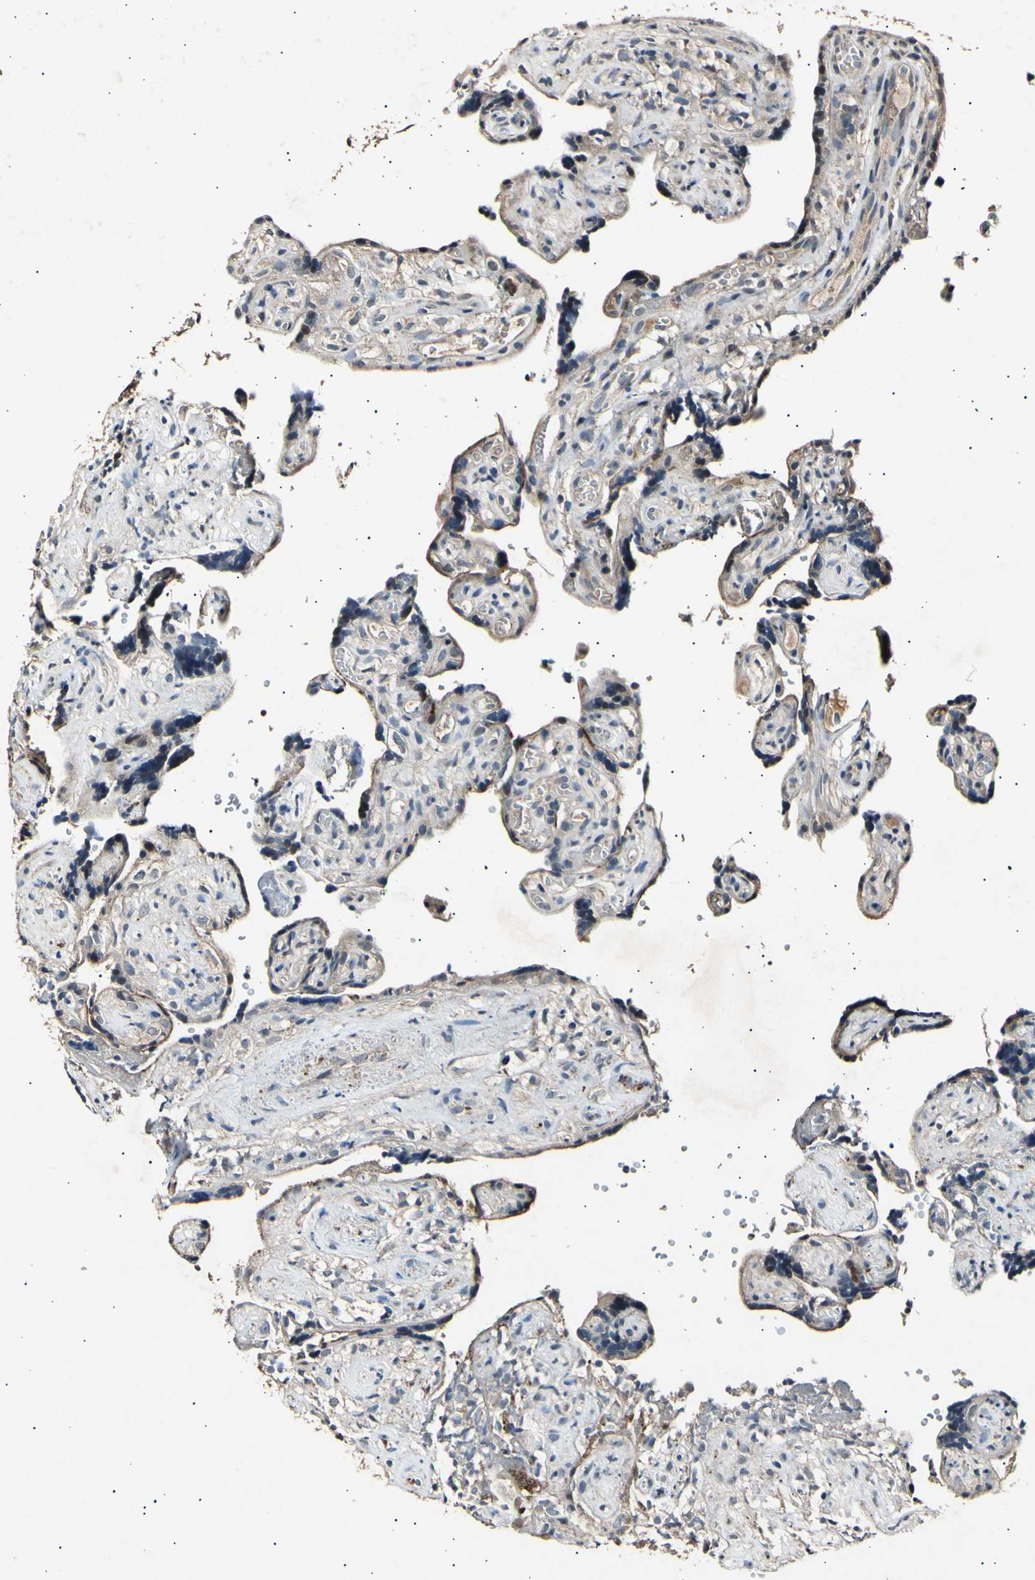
{"staining": {"intensity": "moderate", "quantity": ">75%", "location": "cytoplasmic/membranous,nuclear"}, "tissue": "placenta", "cell_type": "Trophoblastic cells", "image_type": "normal", "snomed": [{"axis": "morphology", "description": "Normal tissue, NOS"}, {"axis": "topography", "description": "Placenta"}], "caption": "Immunohistochemistry (IHC) (DAB (3,3'-diaminobenzidine)) staining of normal placenta exhibits moderate cytoplasmic/membranous,nuclear protein staining in approximately >75% of trophoblastic cells. (brown staining indicates protein expression, while blue staining denotes nuclei).", "gene": "ADCY3", "patient": {"sex": "female", "age": 30}}